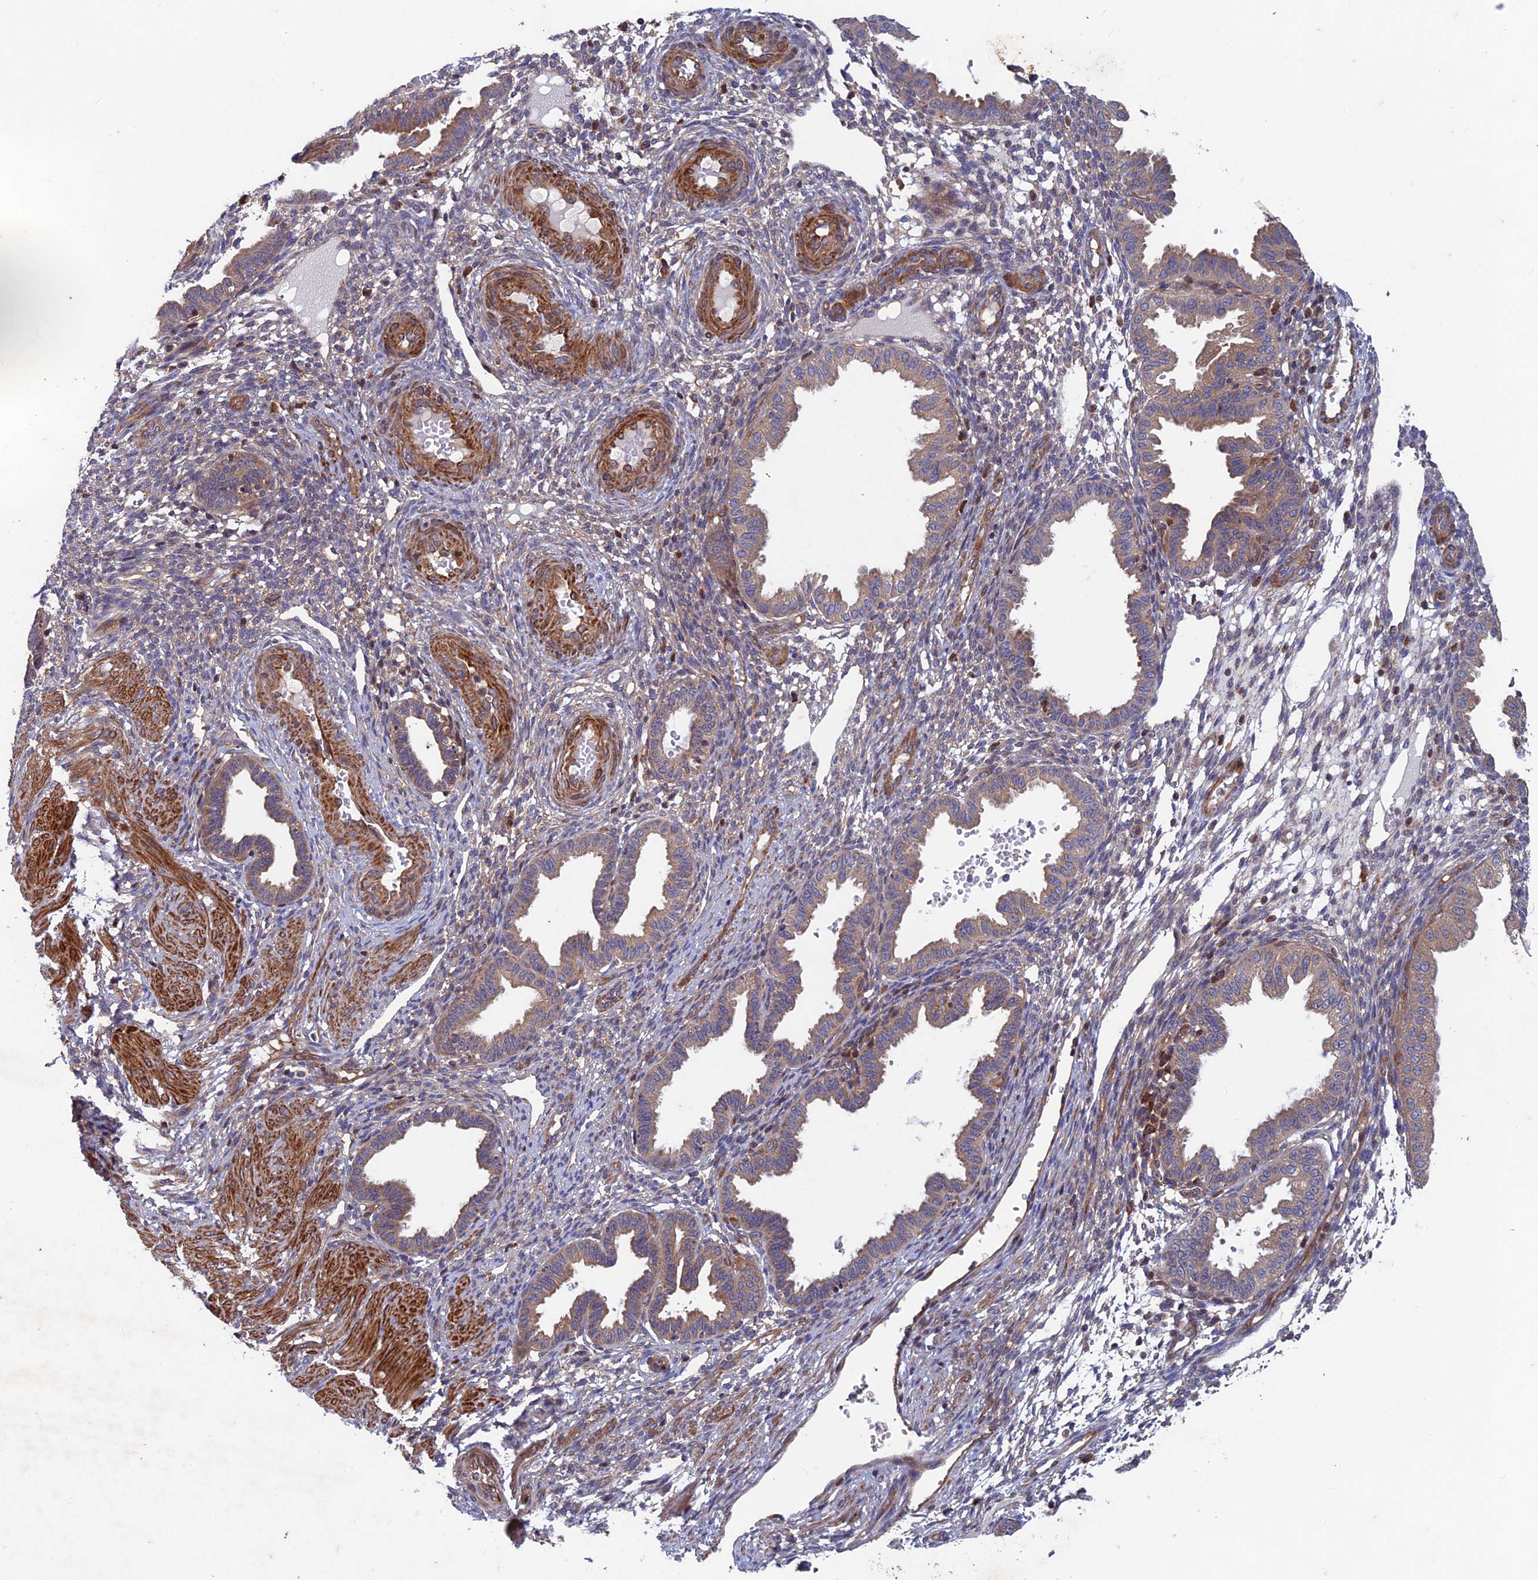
{"staining": {"intensity": "negative", "quantity": "none", "location": "none"}, "tissue": "endometrium", "cell_type": "Cells in endometrial stroma", "image_type": "normal", "snomed": [{"axis": "morphology", "description": "Normal tissue, NOS"}, {"axis": "topography", "description": "Endometrium"}], "caption": "Immunohistochemical staining of unremarkable human endometrium displays no significant staining in cells in endometrial stroma.", "gene": "NCAPG", "patient": {"sex": "female", "age": 33}}